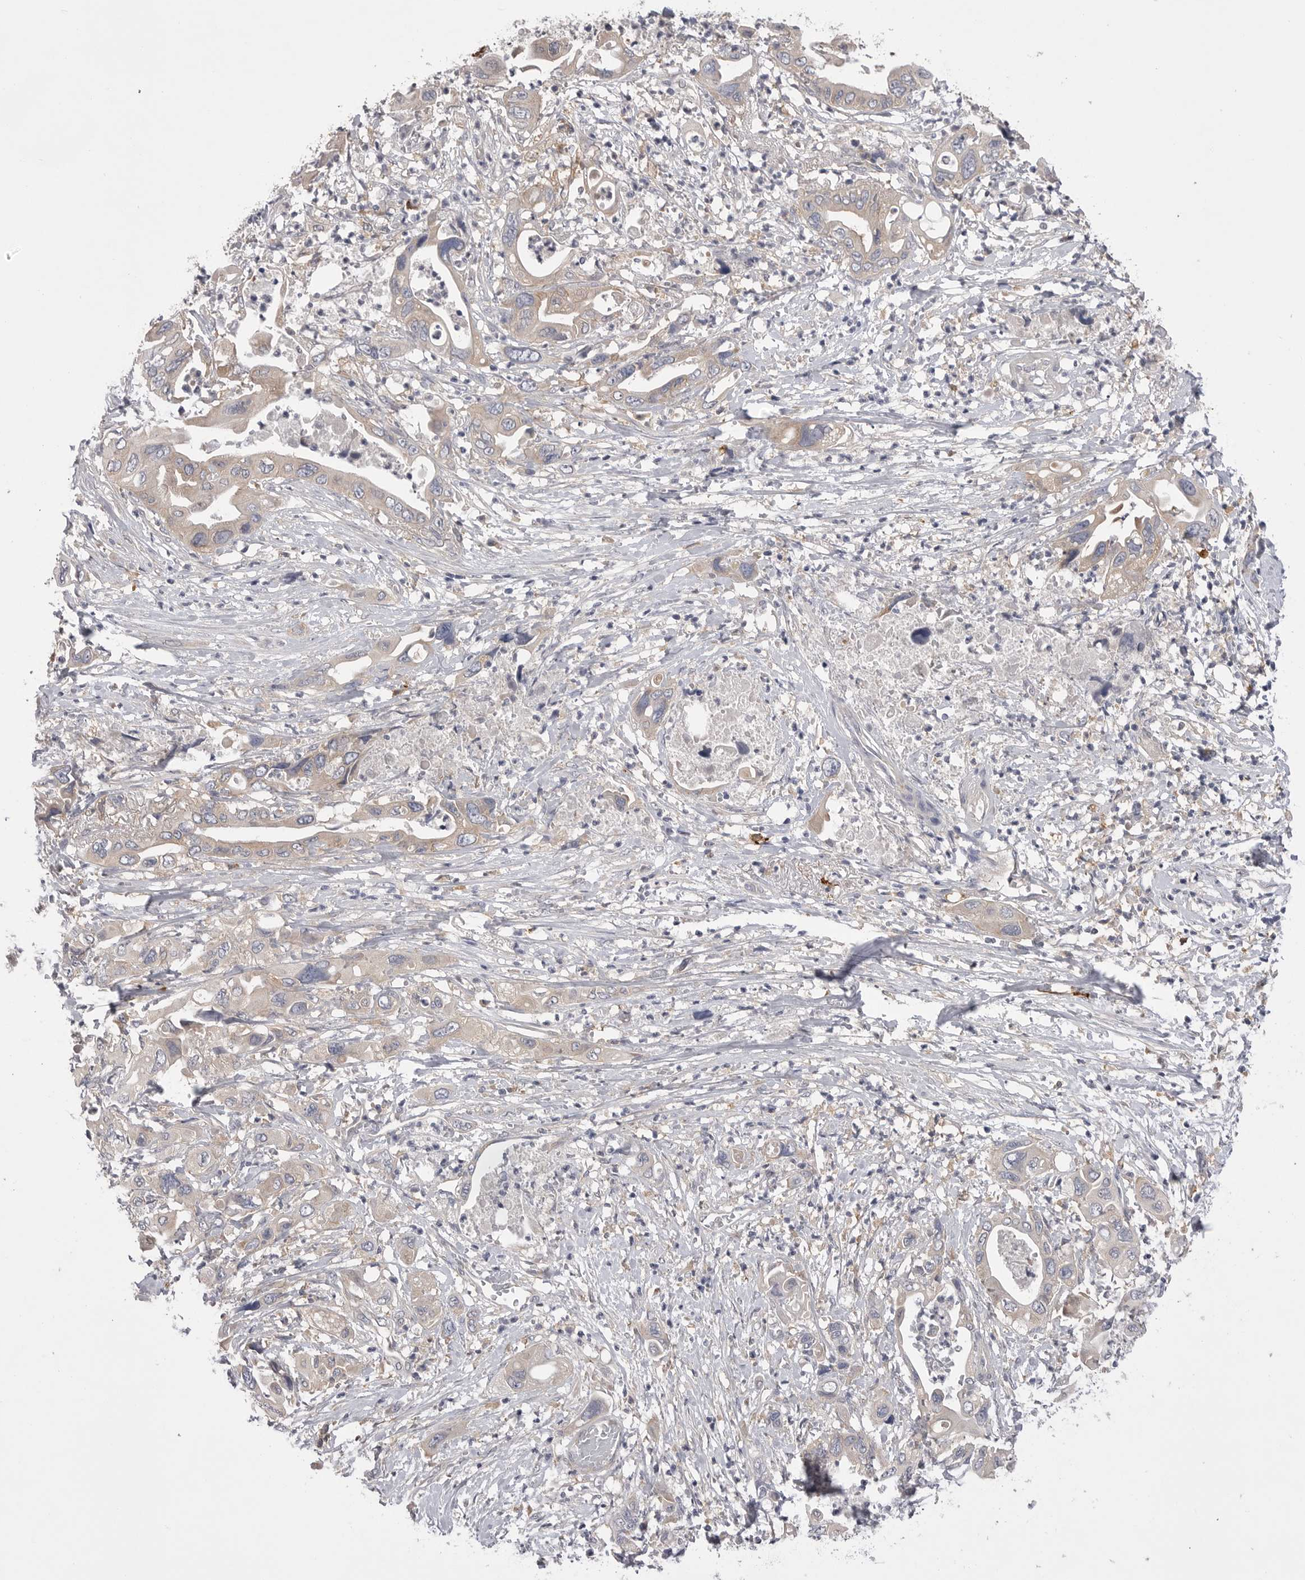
{"staining": {"intensity": "weak", "quantity": "<25%", "location": "cytoplasmic/membranous"}, "tissue": "pancreatic cancer", "cell_type": "Tumor cells", "image_type": "cancer", "snomed": [{"axis": "morphology", "description": "Adenocarcinoma, NOS"}, {"axis": "topography", "description": "Pancreas"}], "caption": "IHC photomicrograph of neoplastic tissue: human adenocarcinoma (pancreatic) stained with DAB (3,3'-diaminobenzidine) shows no significant protein positivity in tumor cells. The staining is performed using DAB (3,3'-diaminobenzidine) brown chromogen with nuclei counter-stained in using hematoxylin.", "gene": "VAC14", "patient": {"sex": "male", "age": 66}}